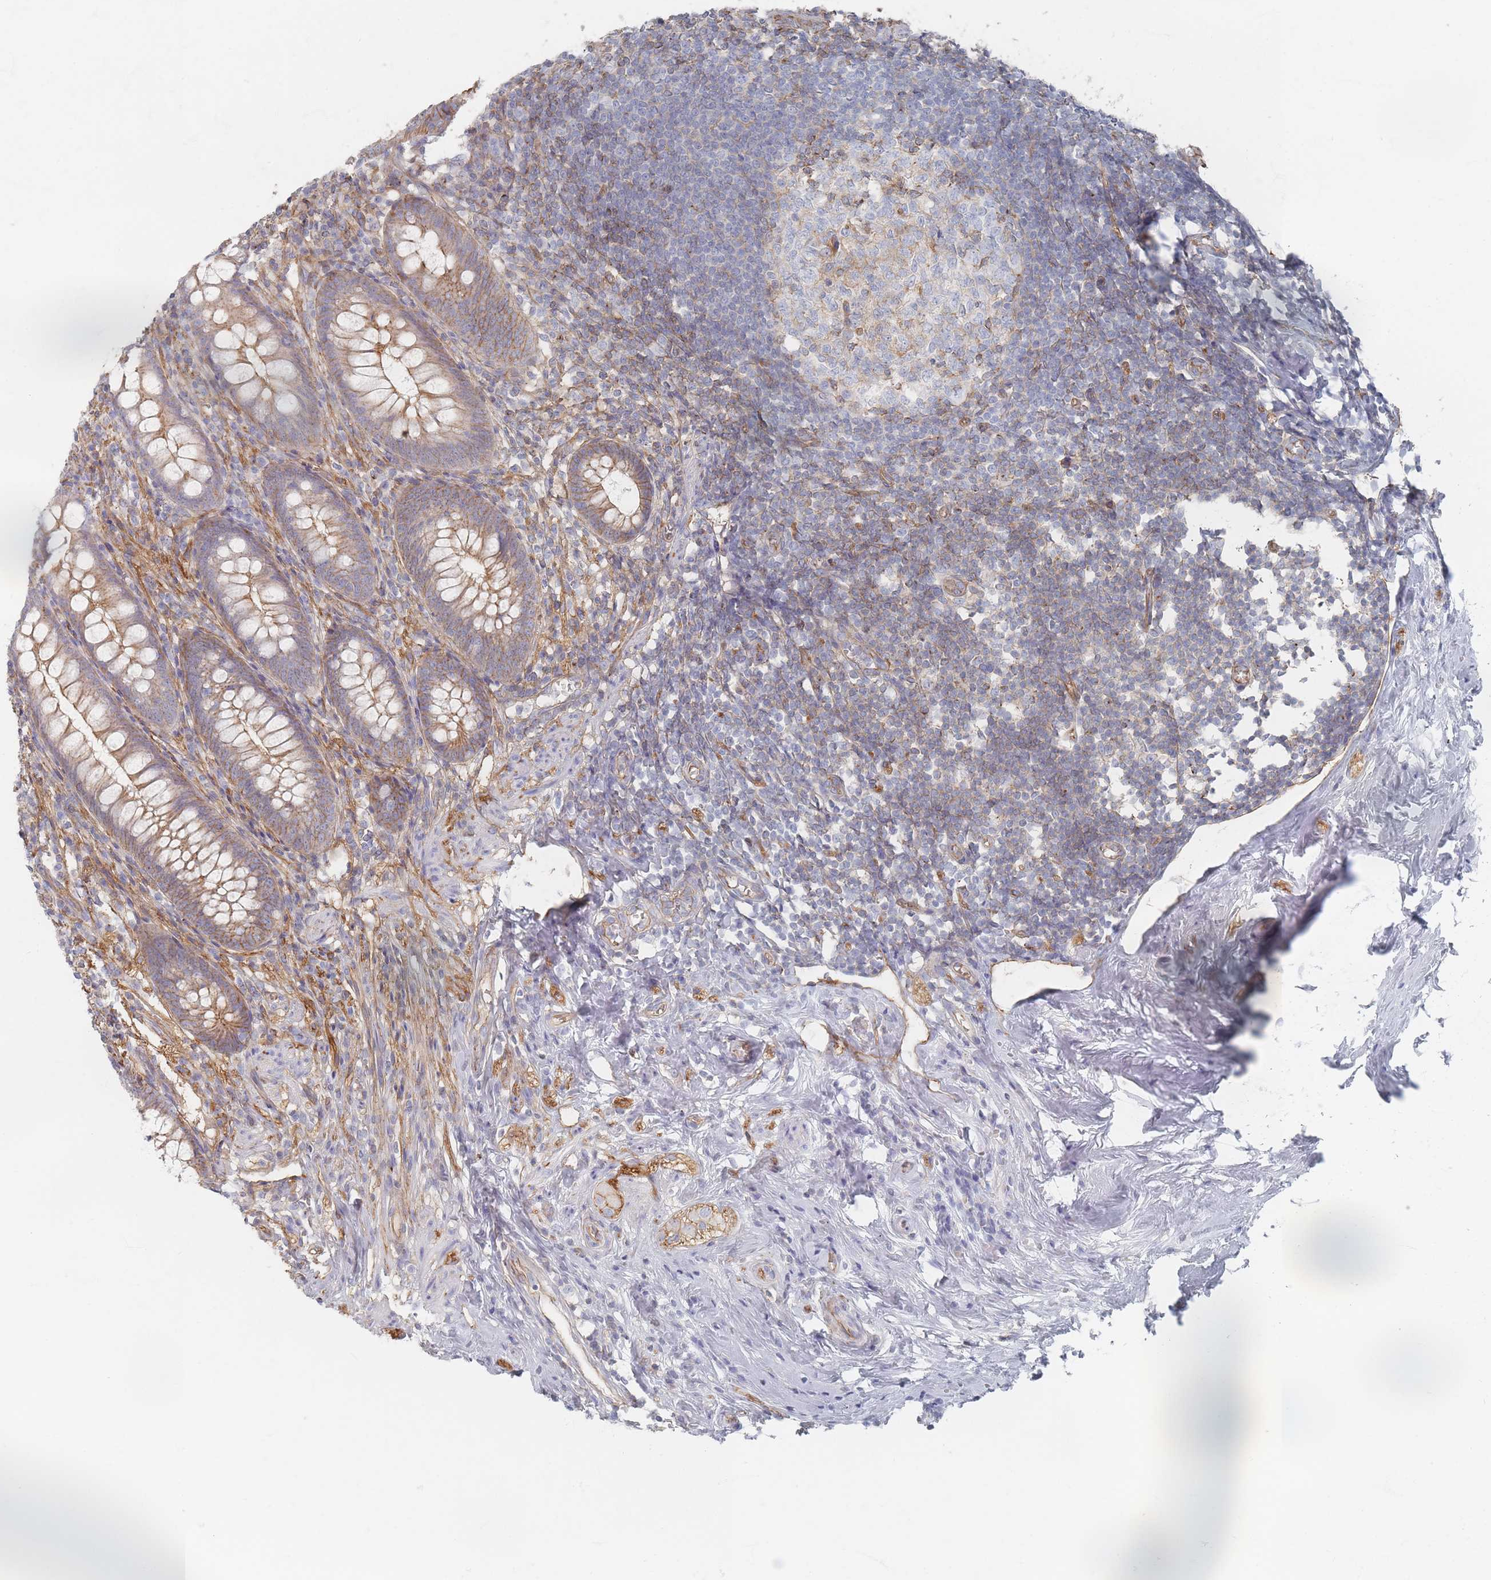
{"staining": {"intensity": "moderate", "quantity": "25%-75%", "location": "cytoplasmic/membranous"}, "tissue": "appendix", "cell_type": "Glandular cells", "image_type": "normal", "snomed": [{"axis": "morphology", "description": "Normal tissue, NOS"}, {"axis": "topography", "description": "Appendix"}], "caption": "Glandular cells exhibit medium levels of moderate cytoplasmic/membranous positivity in about 25%-75% of cells in unremarkable human appendix. (DAB (3,3'-diaminobenzidine) IHC with brightfield microscopy, high magnification).", "gene": "GNB1", "patient": {"sex": "female", "age": 51}}